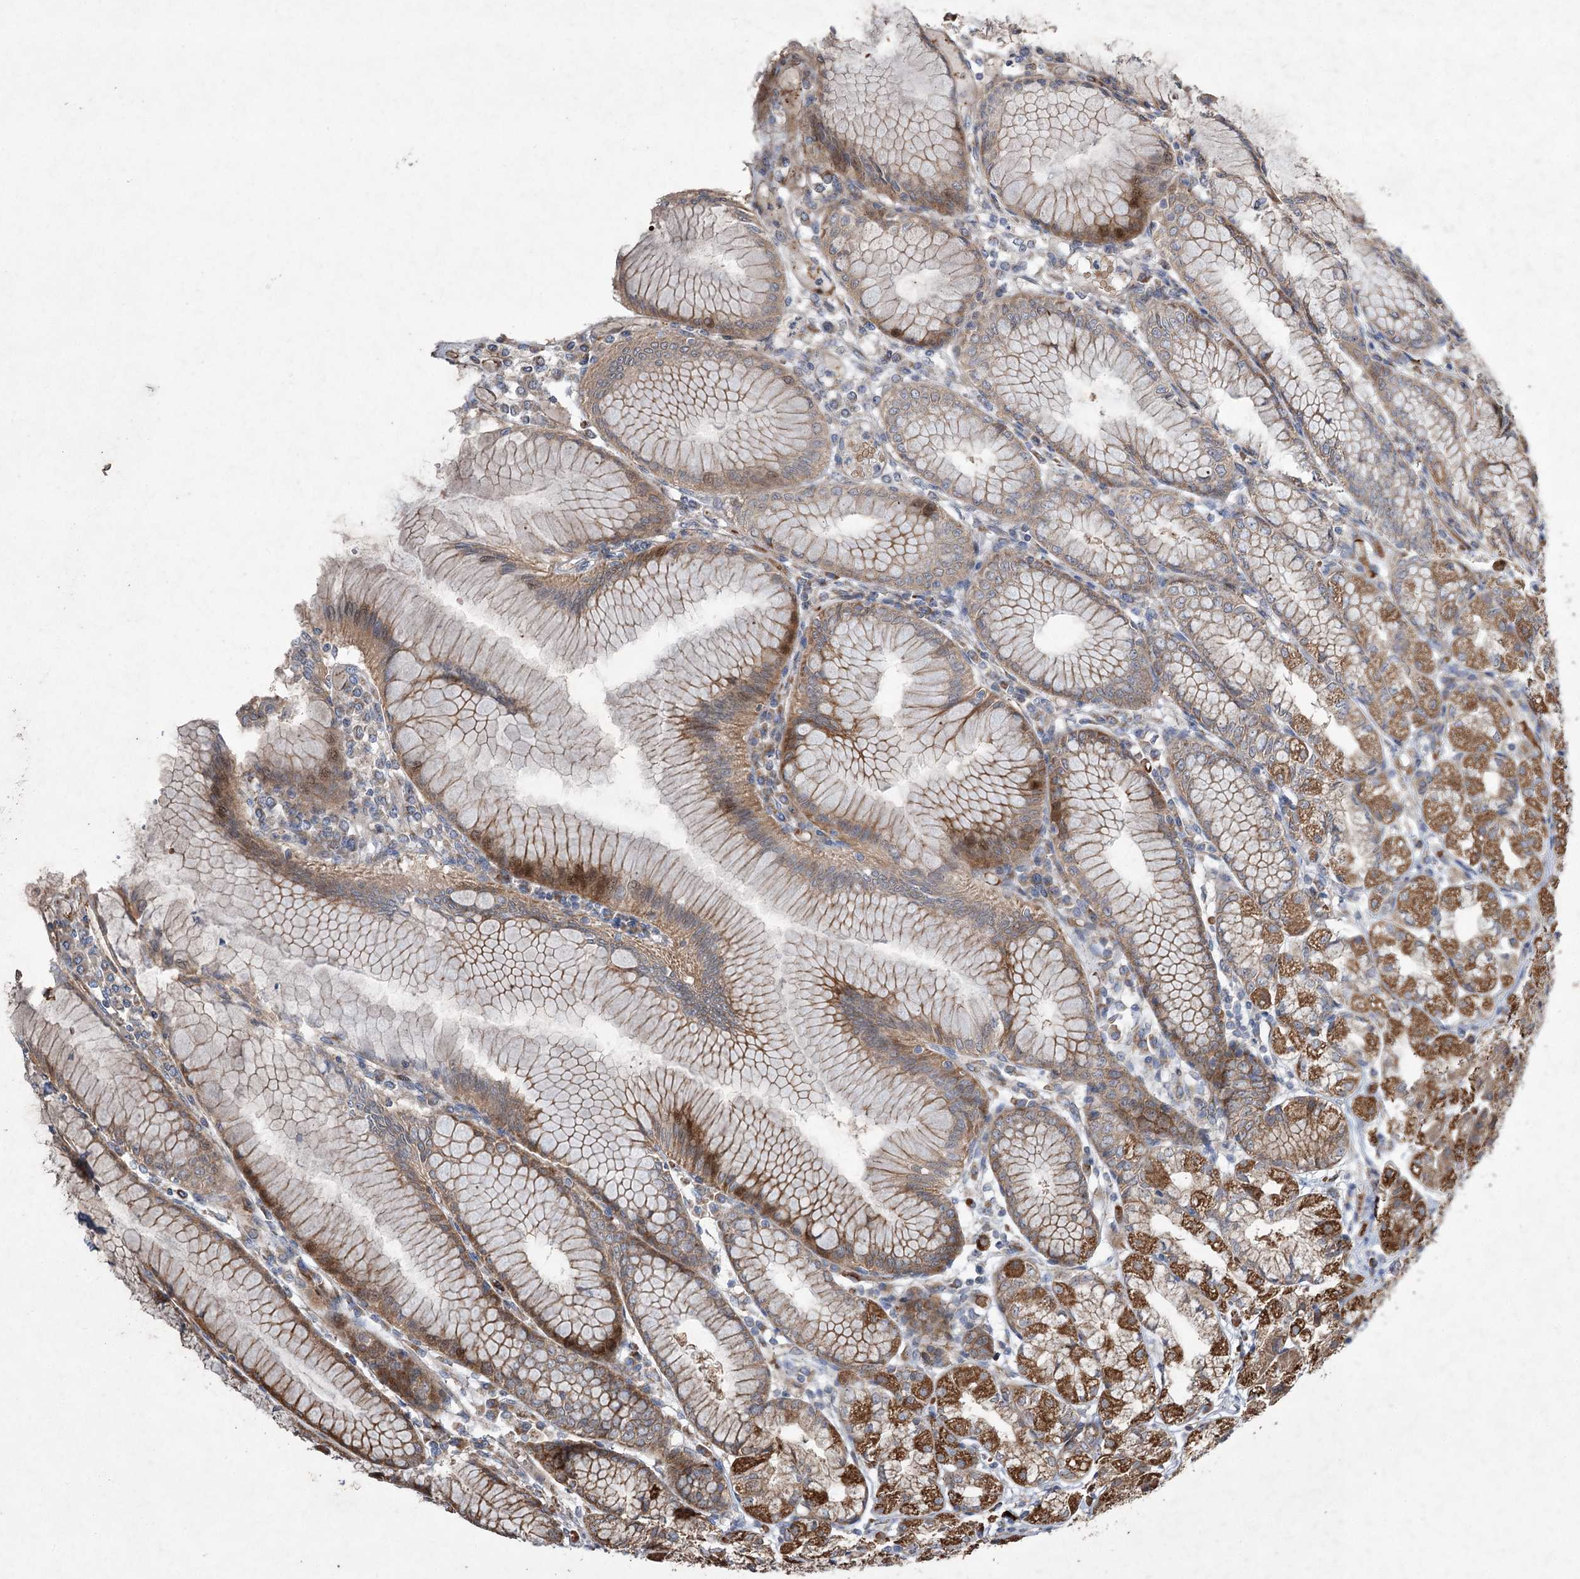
{"staining": {"intensity": "moderate", "quantity": ">75%", "location": "cytoplasmic/membranous"}, "tissue": "stomach", "cell_type": "Glandular cells", "image_type": "normal", "snomed": [{"axis": "morphology", "description": "Normal tissue, NOS"}, {"axis": "topography", "description": "Stomach"}], "caption": "Immunohistochemistry (IHC) image of normal stomach stained for a protein (brown), which shows medium levels of moderate cytoplasmic/membranous expression in approximately >75% of glandular cells.", "gene": "SERINC5", "patient": {"sex": "female", "age": 57}}